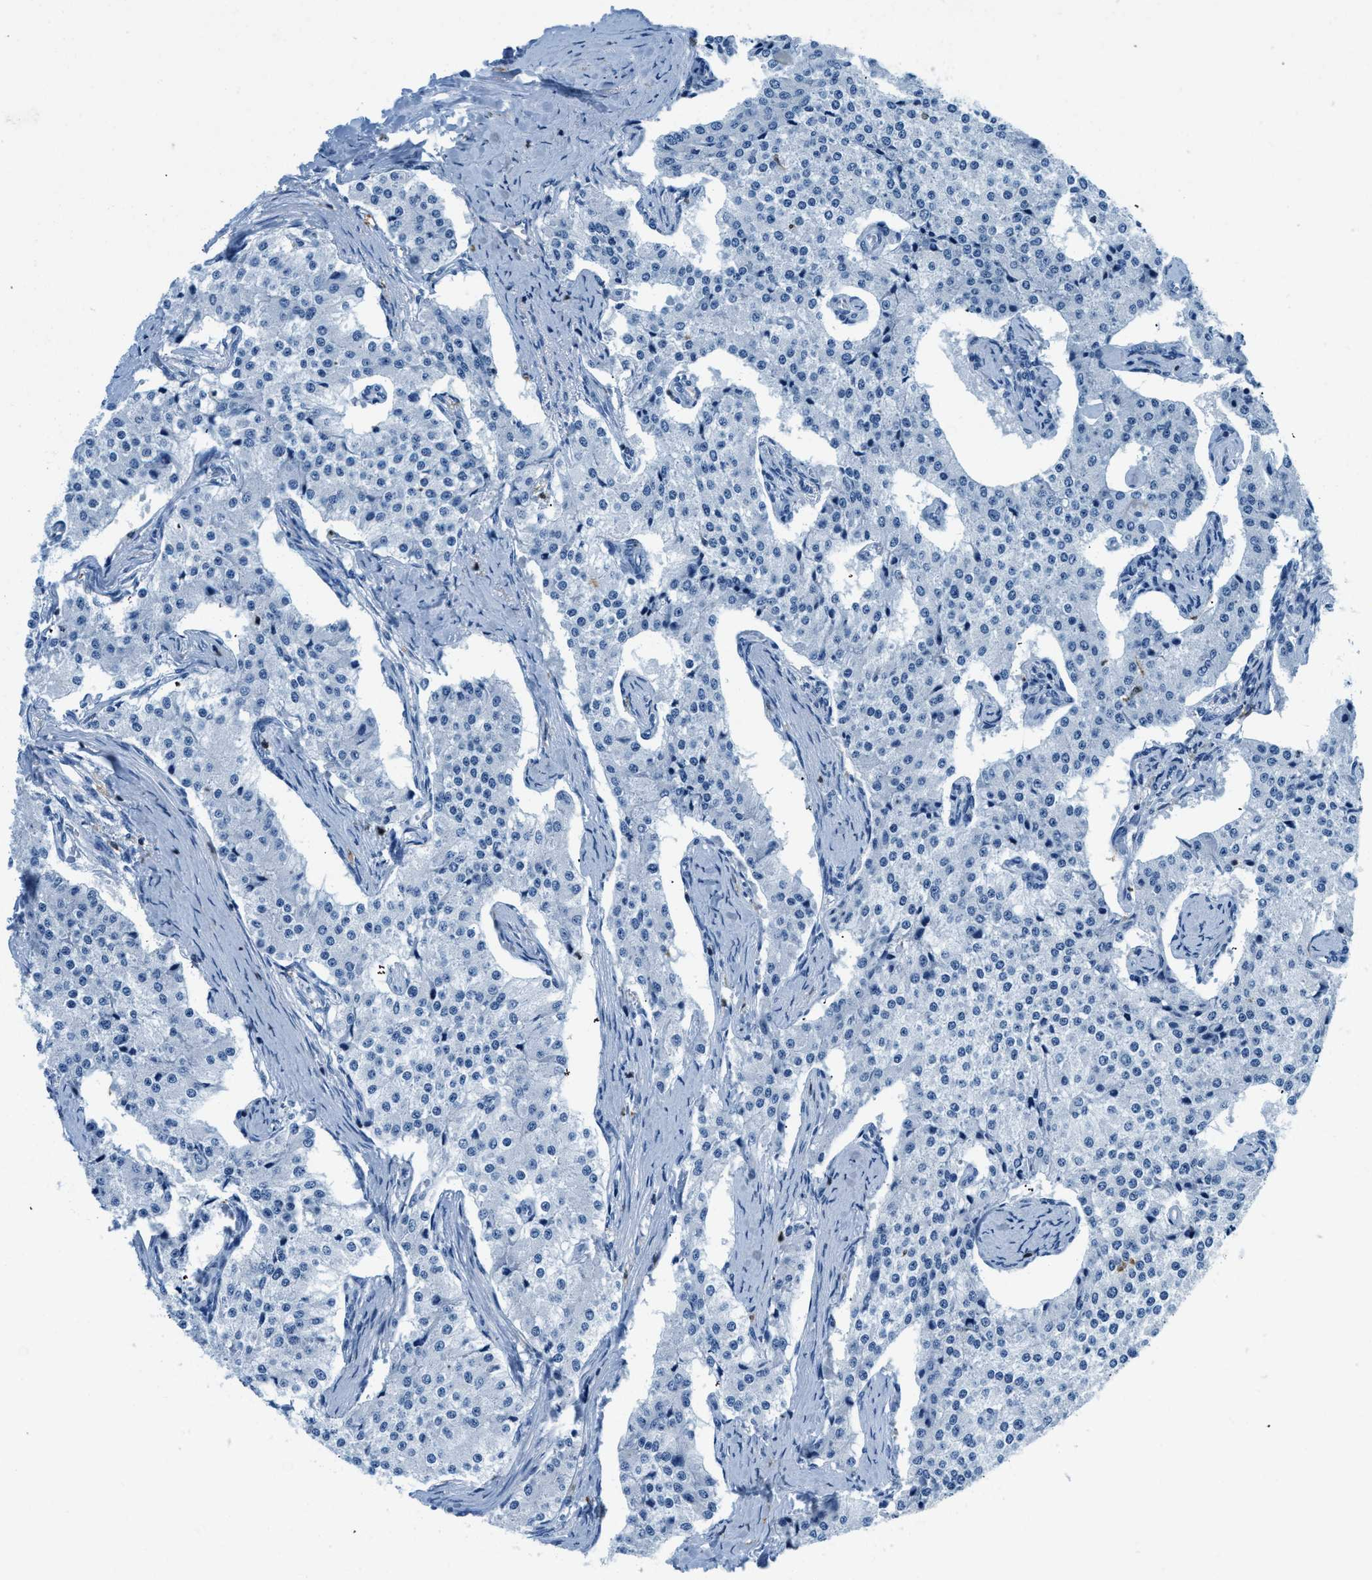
{"staining": {"intensity": "negative", "quantity": "none", "location": "none"}, "tissue": "carcinoid", "cell_type": "Tumor cells", "image_type": "cancer", "snomed": [{"axis": "morphology", "description": "Carcinoid, malignant, NOS"}, {"axis": "topography", "description": "Colon"}], "caption": "IHC micrograph of neoplastic tissue: malignant carcinoid stained with DAB demonstrates no significant protein expression in tumor cells.", "gene": "CAPG", "patient": {"sex": "female", "age": 52}}